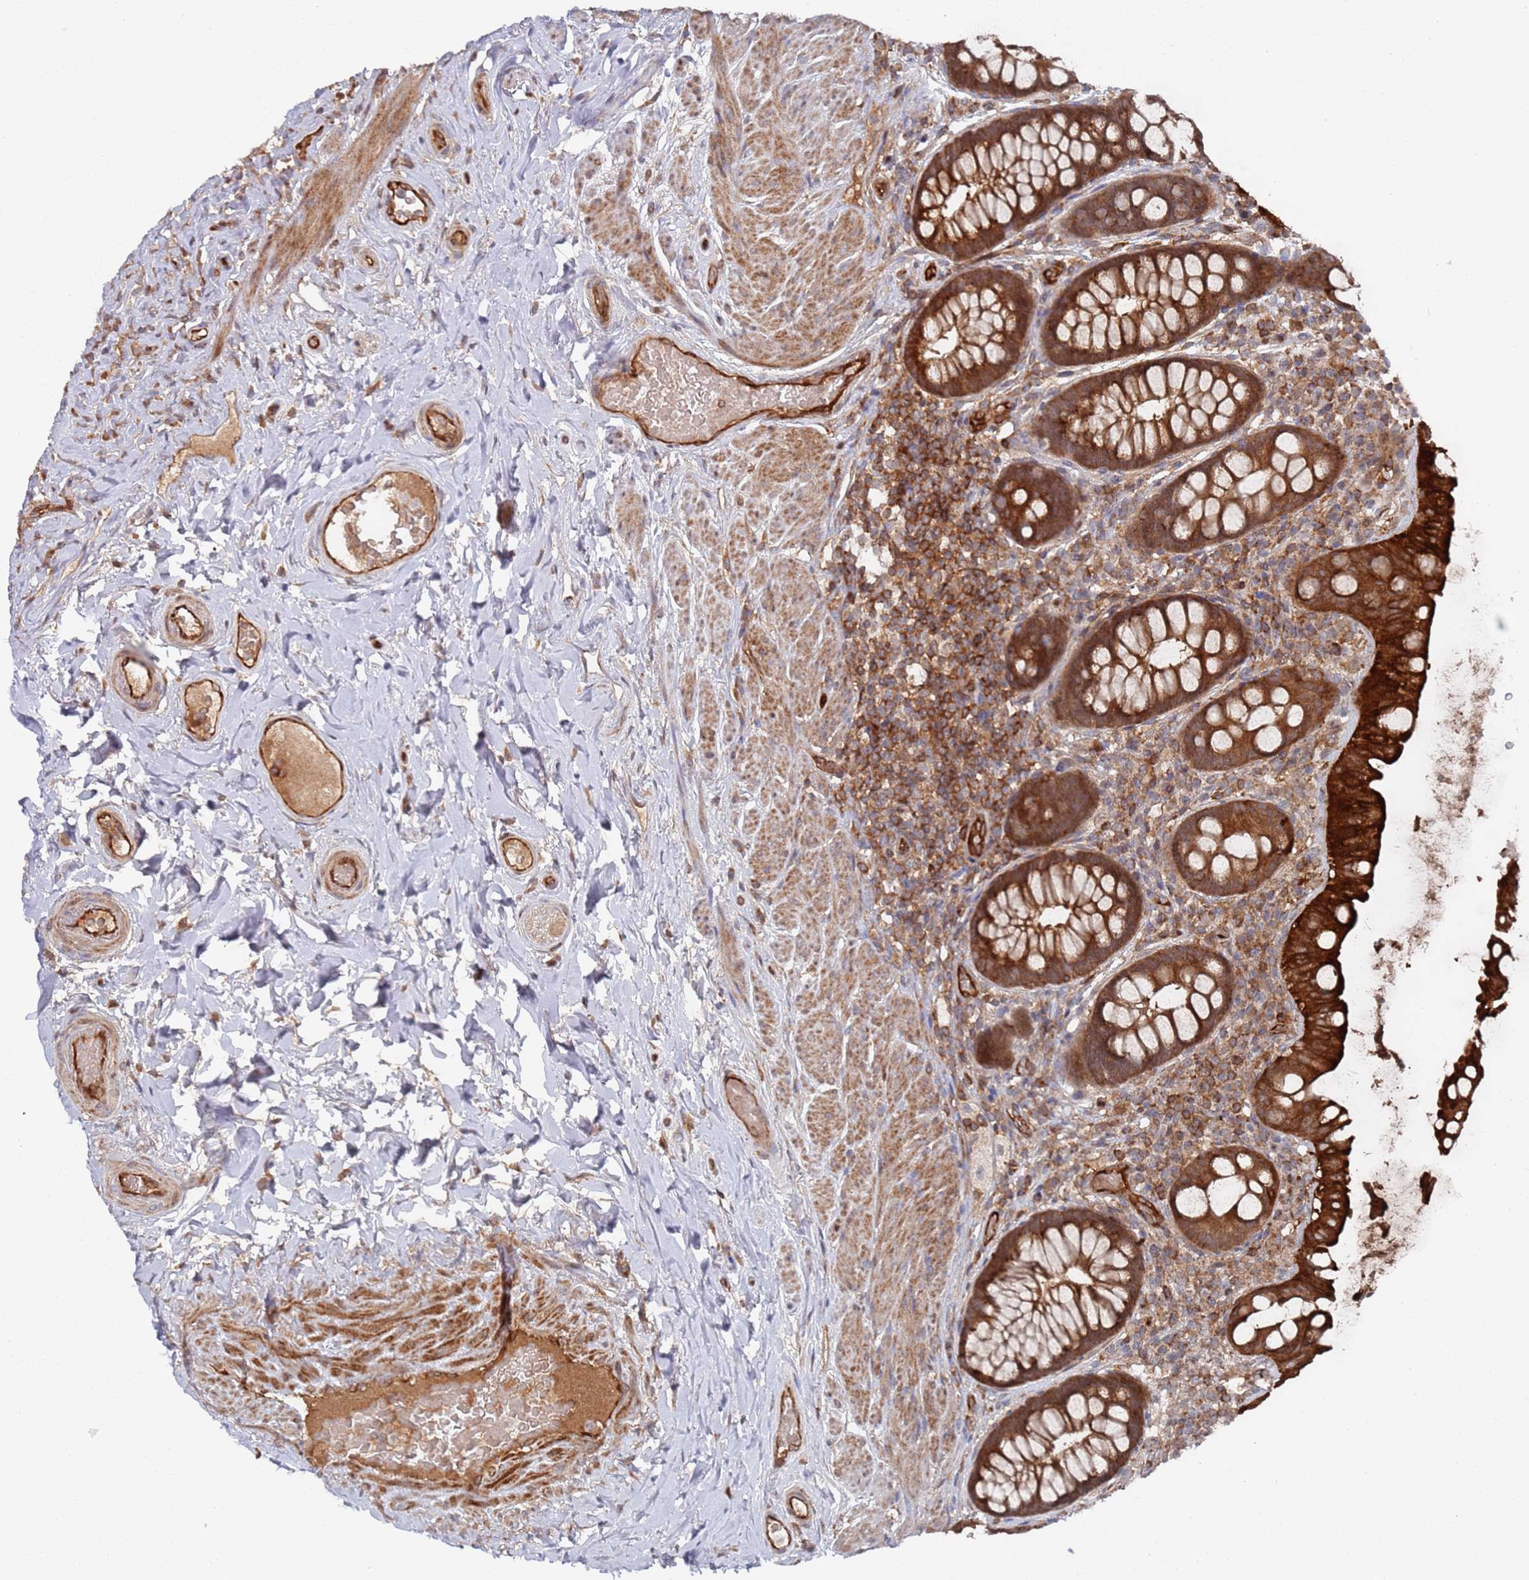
{"staining": {"intensity": "strong", "quantity": ">75%", "location": "cytoplasmic/membranous"}, "tissue": "rectum", "cell_type": "Glandular cells", "image_type": "normal", "snomed": [{"axis": "morphology", "description": "Normal tissue, NOS"}, {"axis": "topography", "description": "Rectum"}, {"axis": "topography", "description": "Peripheral nerve tissue"}], "caption": "The photomicrograph demonstrates staining of unremarkable rectum, revealing strong cytoplasmic/membranous protein expression (brown color) within glandular cells. (Stains: DAB (3,3'-diaminobenzidine) in brown, nuclei in blue, Microscopy: brightfield microscopy at high magnification).", "gene": "DDX60", "patient": {"sex": "female", "age": 69}}